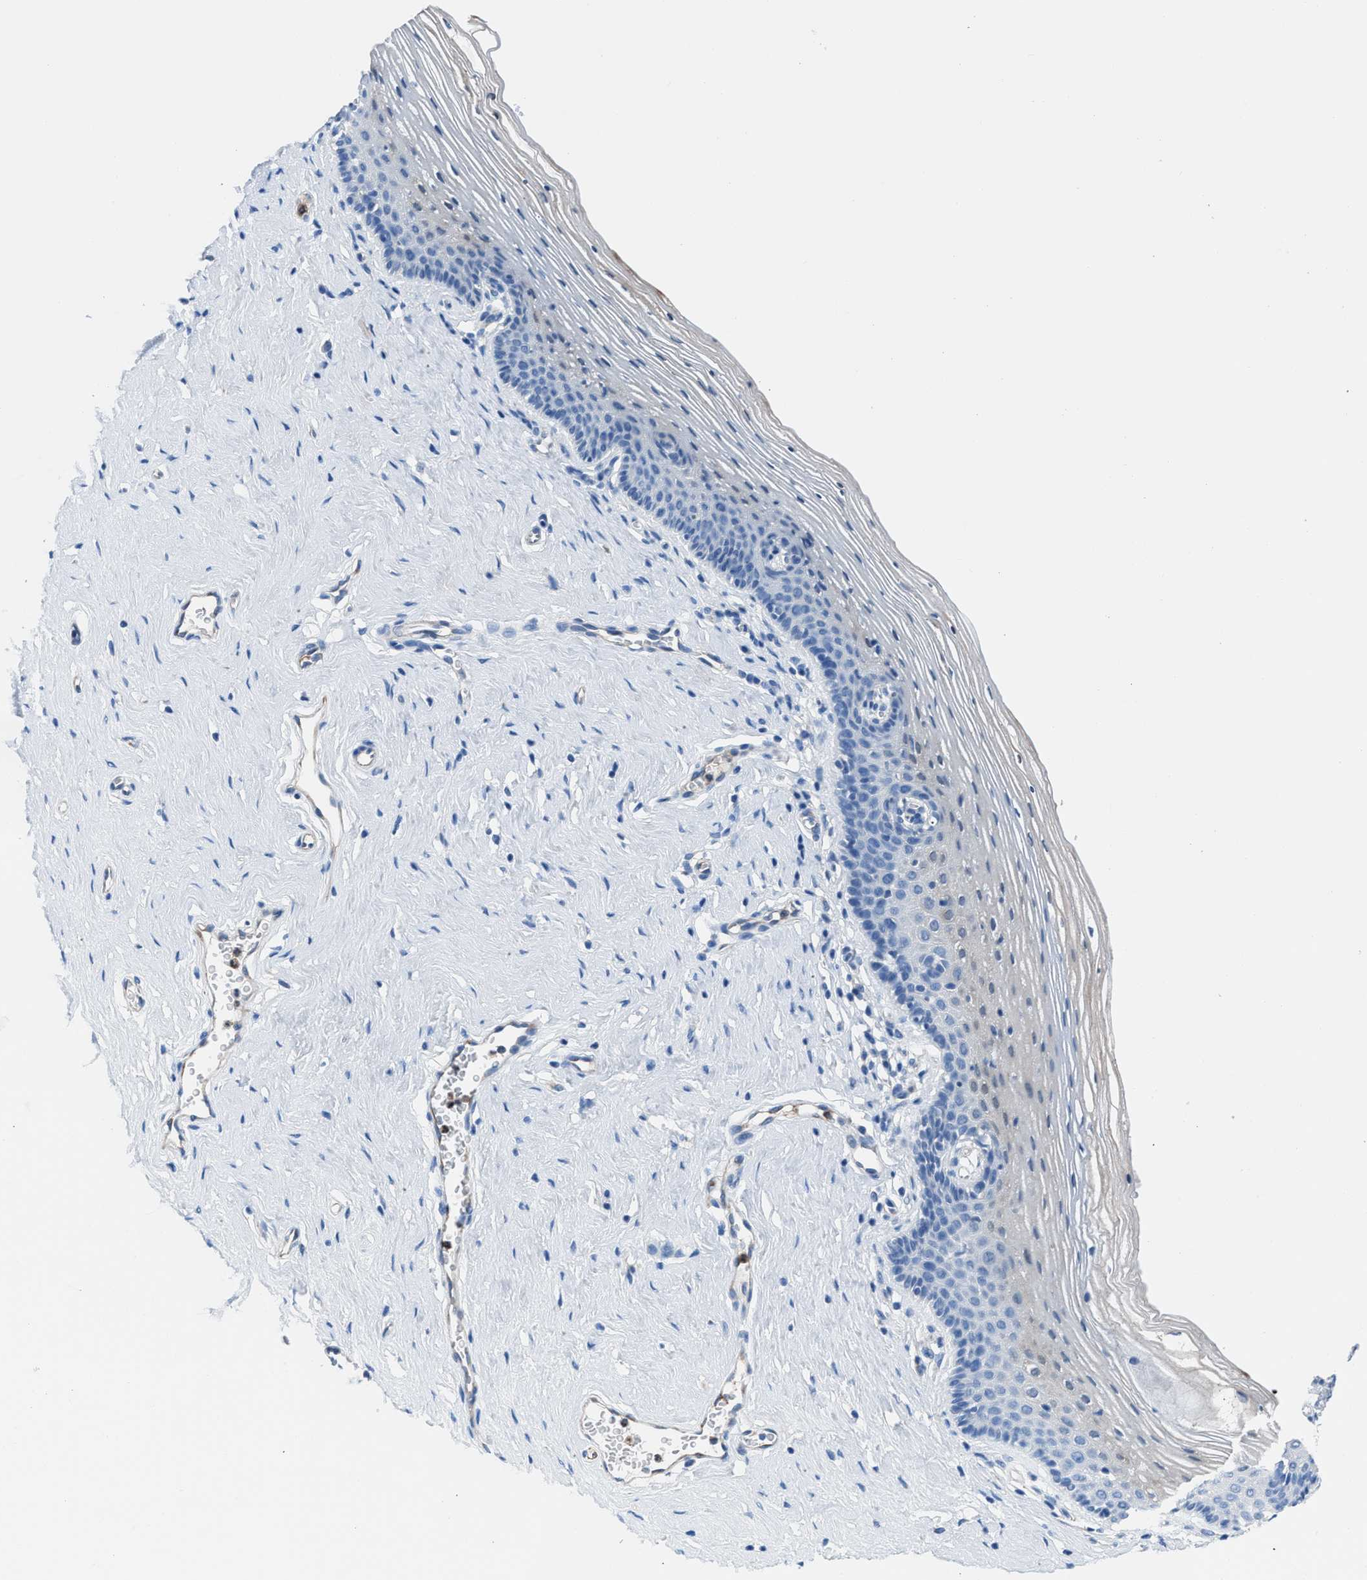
{"staining": {"intensity": "negative", "quantity": "none", "location": "none"}, "tissue": "vagina", "cell_type": "Squamous epithelial cells", "image_type": "normal", "snomed": [{"axis": "morphology", "description": "Normal tissue, NOS"}, {"axis": "topography", "description": "Vagina"}], "caption": "Protein analysis of unremarkable vagina shows no significant expression in squamous epithelial cells.", "gene": "ITPR1", "patient": {"sex": "female", "age": 32}}